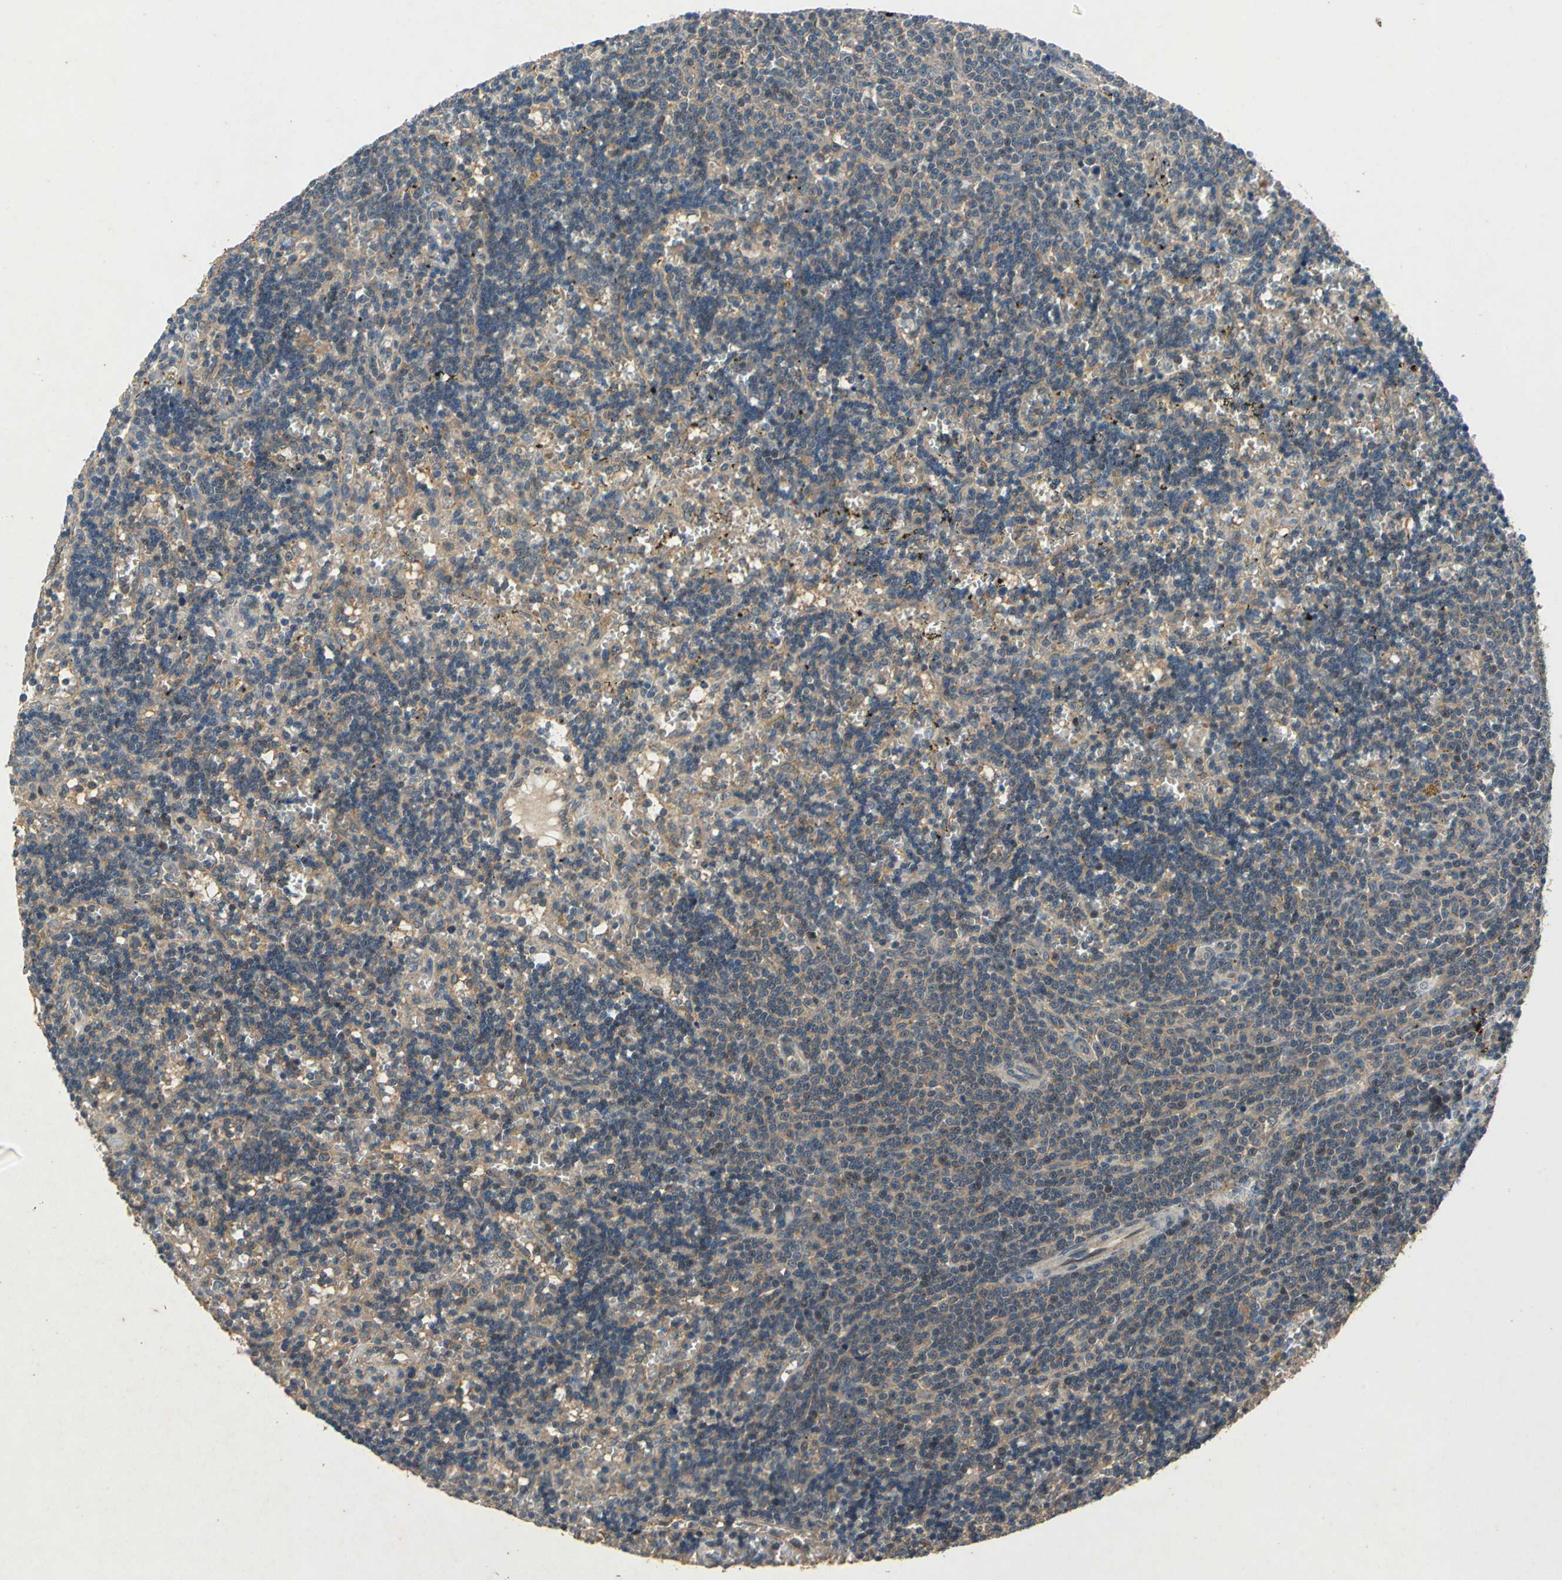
{"staining": {"intensity": "moderate", "quantity": ">75%", "location": "cytoplasmic/membranous"}, "tissue": "lymphoma", "cell_type": "Tumor cells", "image_type": "cancer", "snomed": [{"axis": "morphology", "description": "Malignant lymphoma, non-Hodgkin's type, Low grade"}, {"axis": "topography", "description": "Spleen"}], "caption": "Human low-grade malignant lymphoma, non-Hodgkin's type stained for a protein (brown) shows moderate cytoplasmic/membranous positive positivity in approximately >75% of tumor cells.", "gene": "EMCN", "patient": {"sex": "male", "age": 60}}